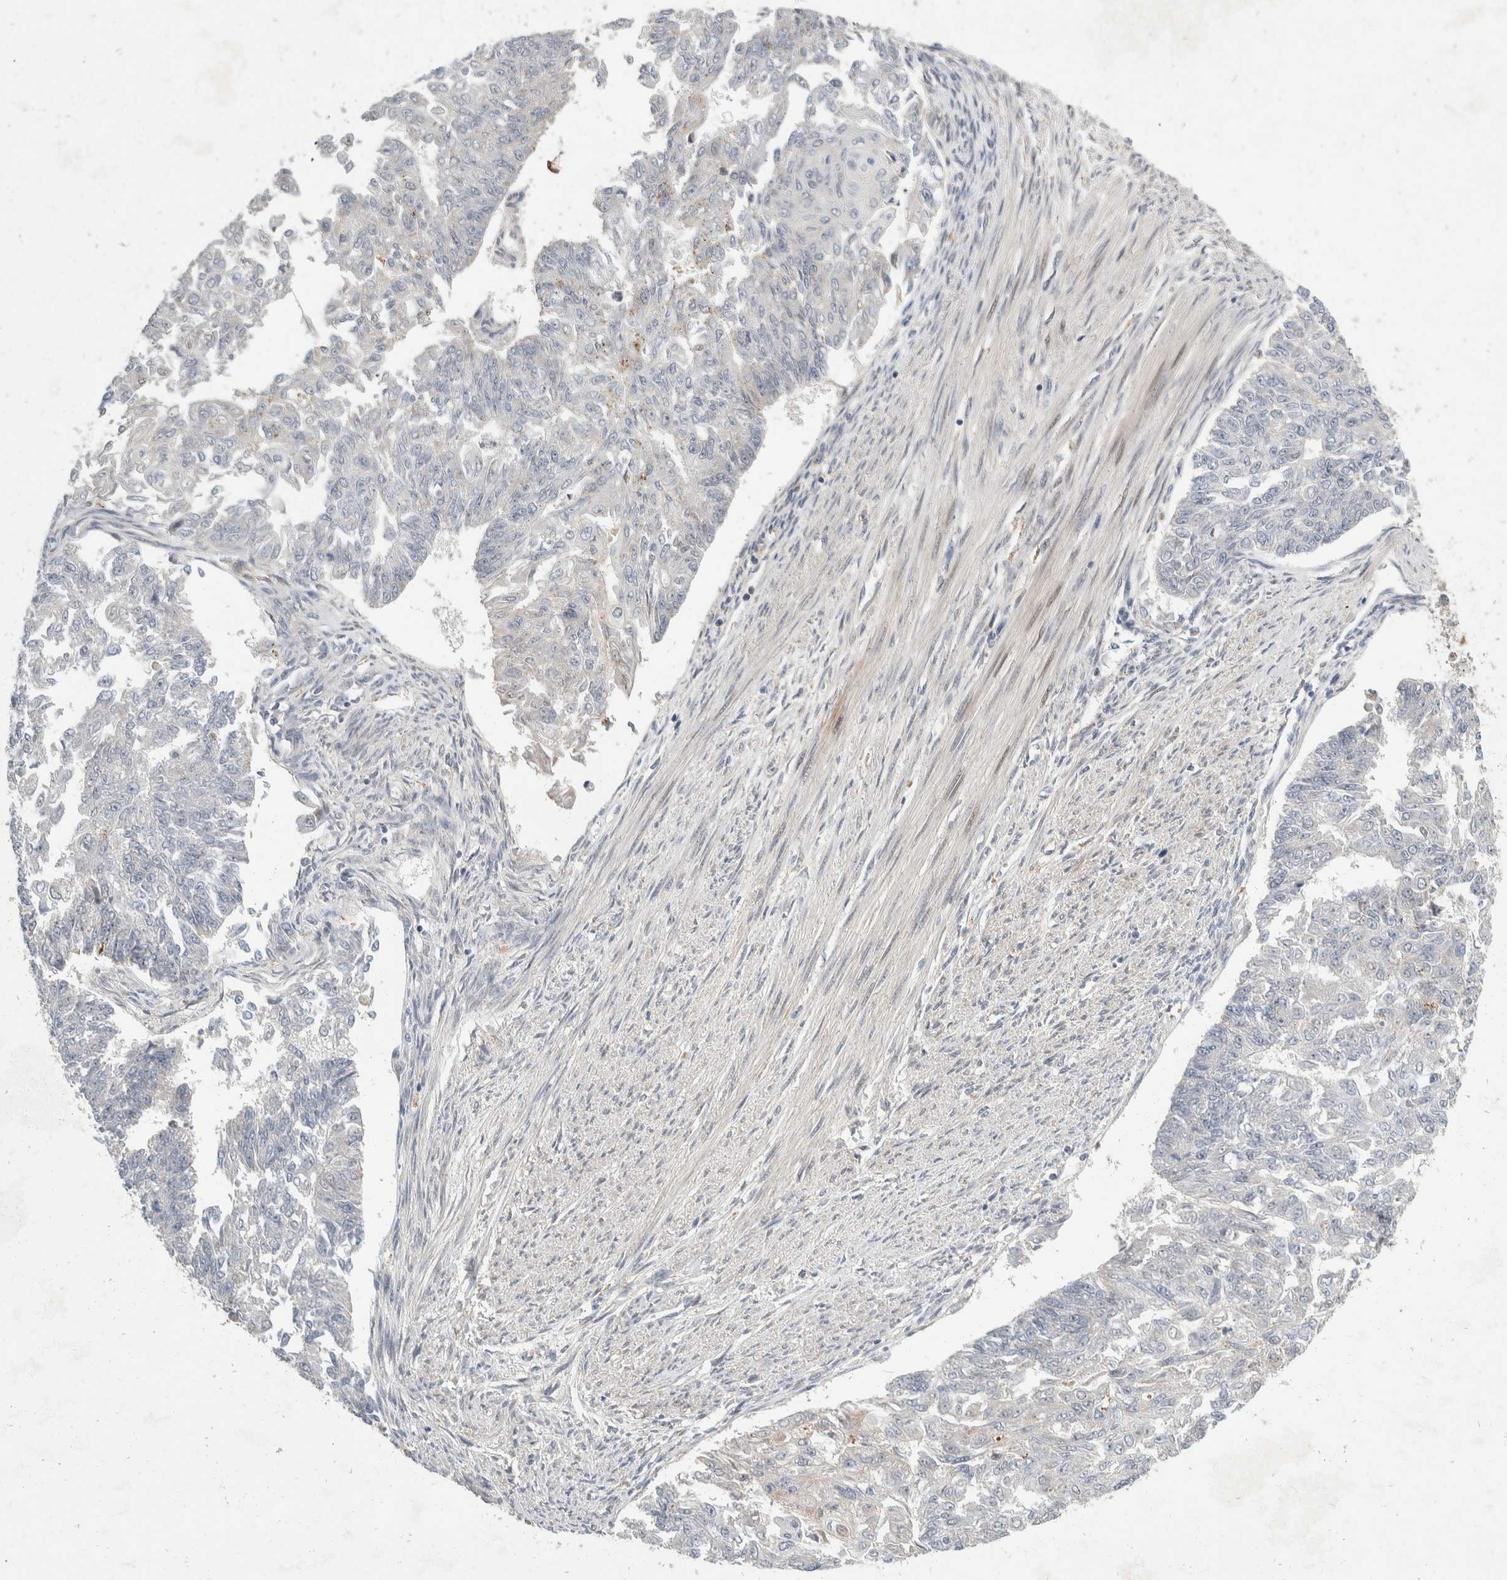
{"staining": {"intensity": "negative", "quantity": "none", "location": "none"}, "tissue": "endometrial cancer", "cell_type": "Tumor cells", "image_type": "cancer", "snomed": [{"axis": "morphology", "description": "Adenocarcinoma, NOS"}, {"axis": "topography", "description": "Endometrium"}], "caption": "DAB (3,3'-diaminobenzidine) immunohistochemical staining of human endometrial cancer (adenocarcinoma) reveals no significant positivity in tumor cells.", "gene": "ZNF703", "patient": {"sex": "female", "age": 32}}